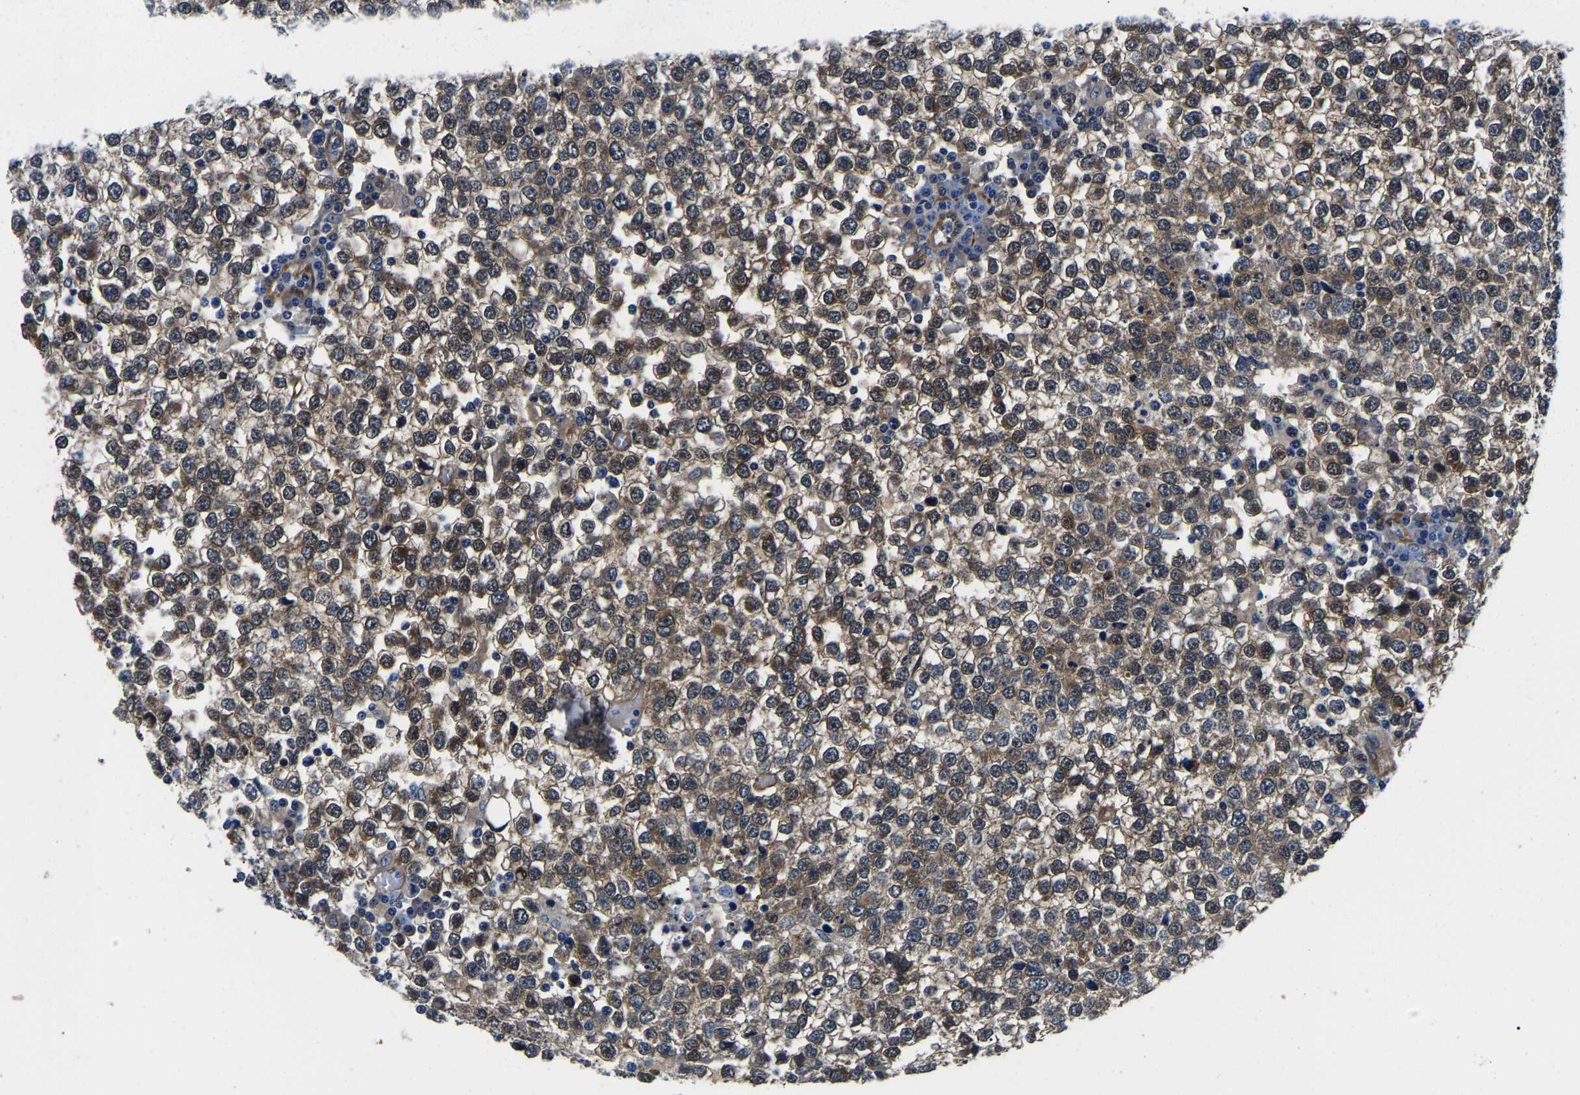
{"staining": {"intensity": "weak", "quantity": ">75%", "location": "cytoplasmic/membranous"}, "tissue": "testis cancer", "cell_type": "Tumor cells", "image_type": "cancer", "snomed": [{"axis": "morphology", "description": "Seminoma, NOS"}, {"axis": "topography", "description": "Testis"}], "caption": "About >75% of tumor cells in human testis seminoma display weak cytoplasmic/membranous protein expression as visualized by brown immunohistochemical staining.", "gene": "S100A13", "patient": {"sex": "male", "age": 65}}